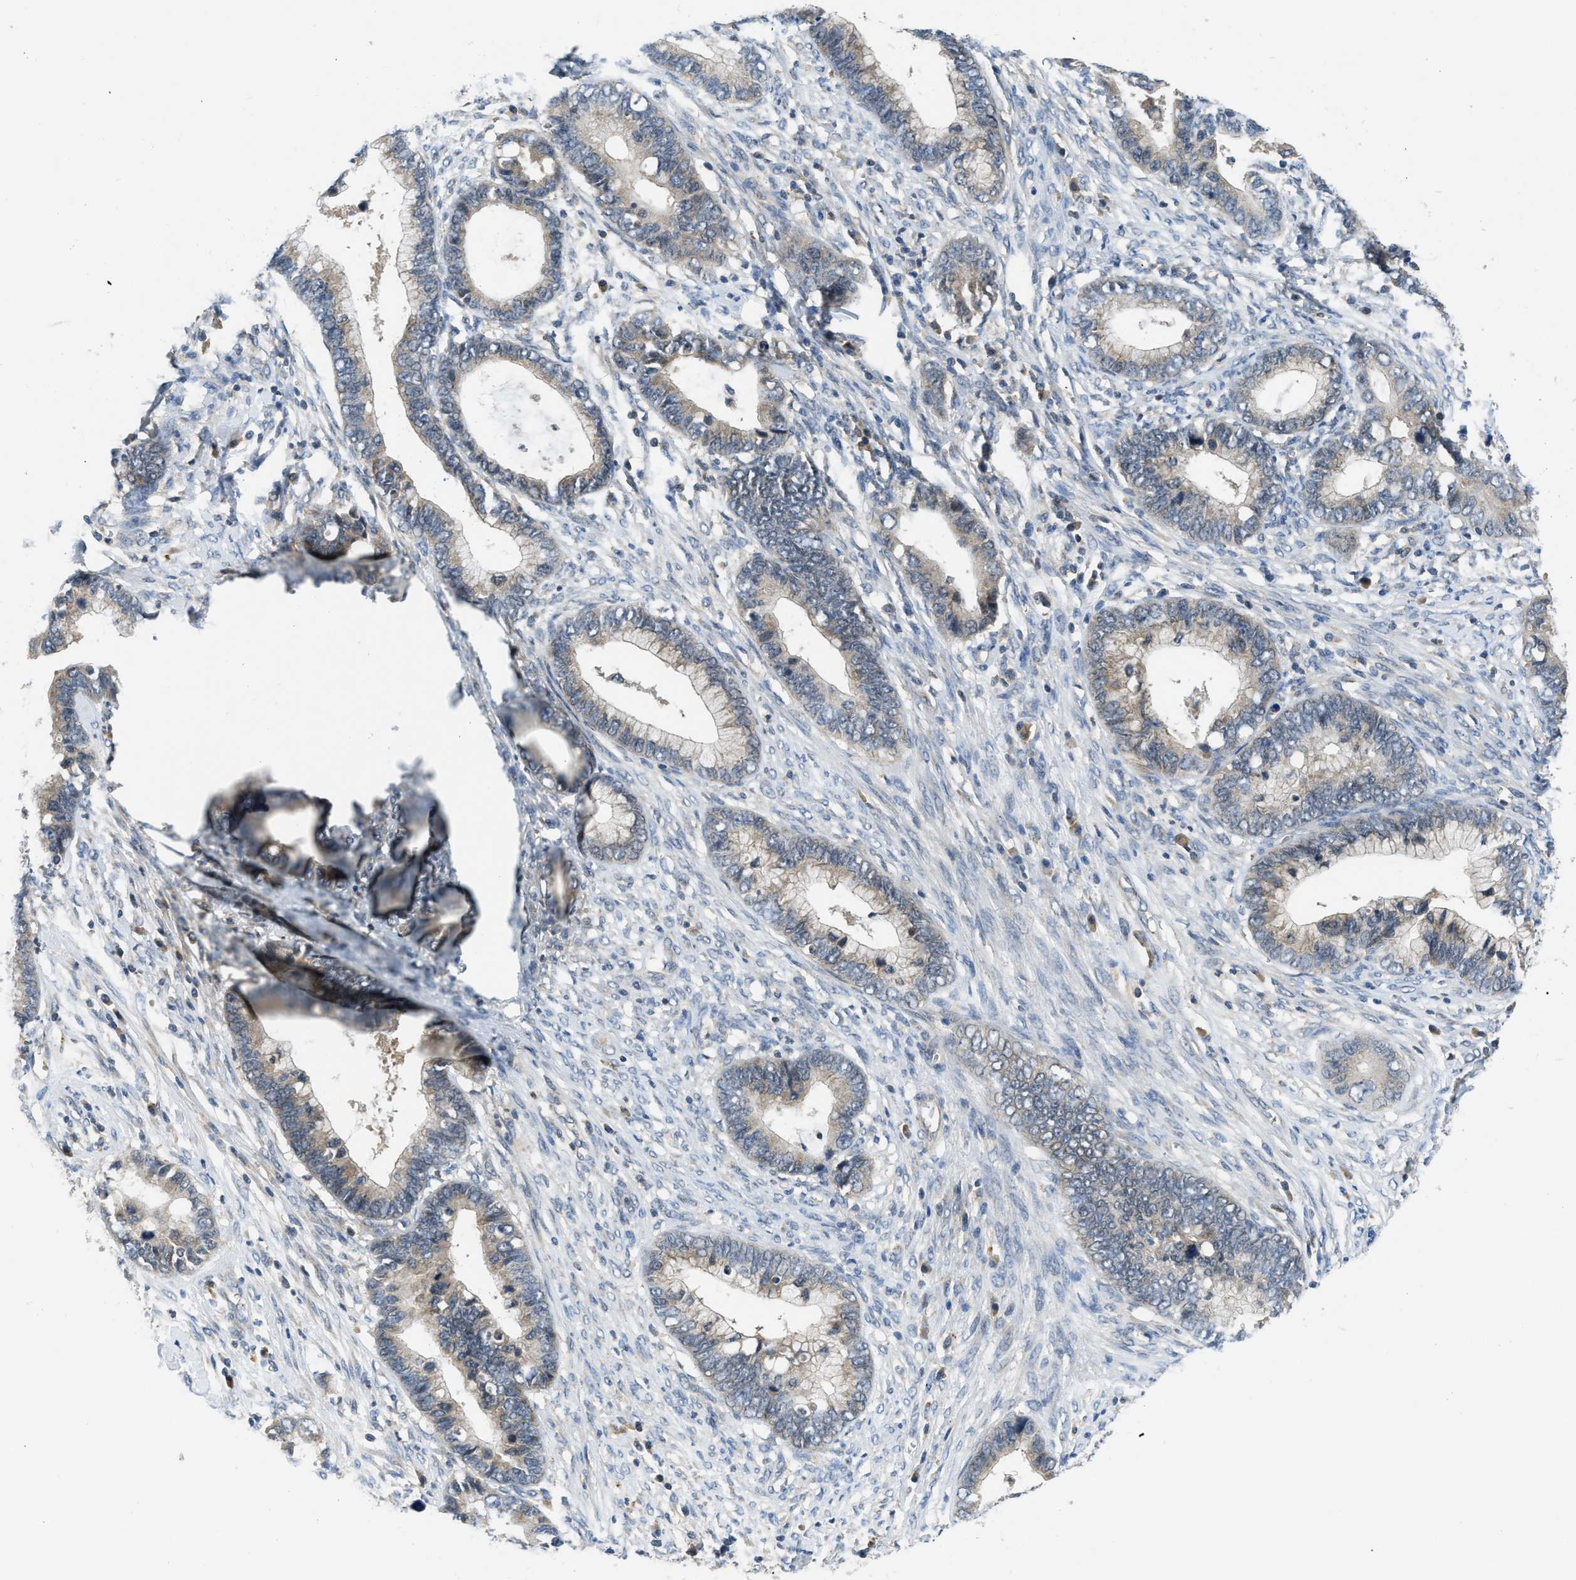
{"staining": {"intensity": "weak", "quantity": ">75%", "location": "cytoplasmic/membranous"}, "tissue": "cervical cancer", "cell_type": "Tumor cells", "image_type": "cancer", "snomed": [{"axis": "morphology", "description": "Adenocarcinoma, NOS"}, {"axis": "topography", "description": "Cervix"}], "caption": "A histopathology image showing weak cytoplasmic/membranous positivity in approximately >75% of tumor cells in cervical adenocarcinoma, as visualized by brown immunohistochemical staining.", "gene": "PDE7A", "patient": {"sex": "female", "age": 44}}